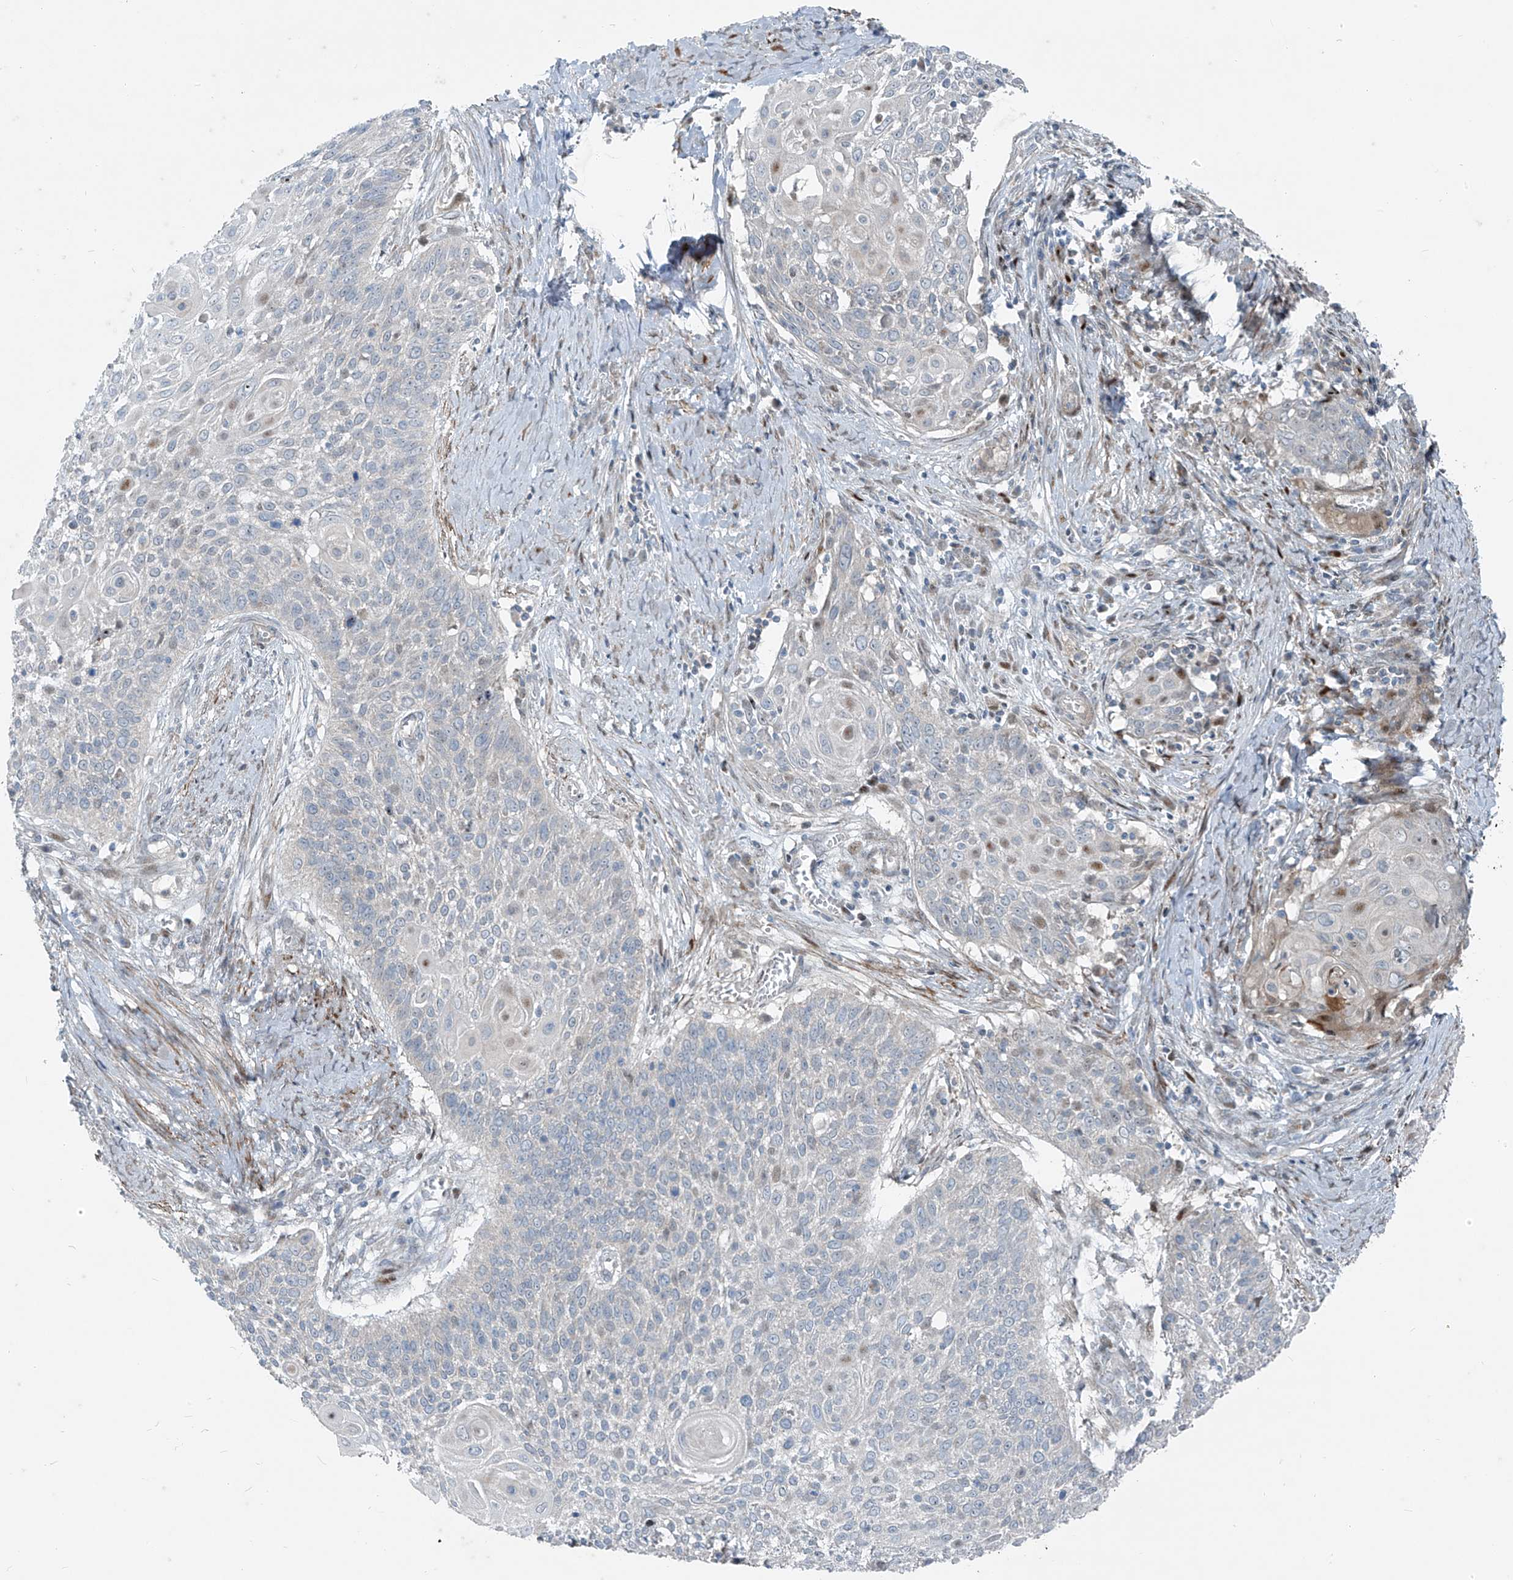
{"staining": {"intensity": "negative", "quantity": "none", "location": "none"}, "tissue": "cervical cancer", "cell_type": "Tumor cells", "image_type": "cancer", "snomed": [{"axis": "morphology", "description": "Squamous cell carcinoma, NOS"}, {"axis": "topography", "description": "Cervix"}], "caption": "Tumor cells are negative for brown protein staining in squamous cell carcinoma (cervical). (Stains: DAB immunohistochemistry (IHC) with hematoxylin counter stain, Microscopy: brightfield microscopy at high magnification).", "gene": "PPCS", "patient": {"sex": "female", "age": 39}}